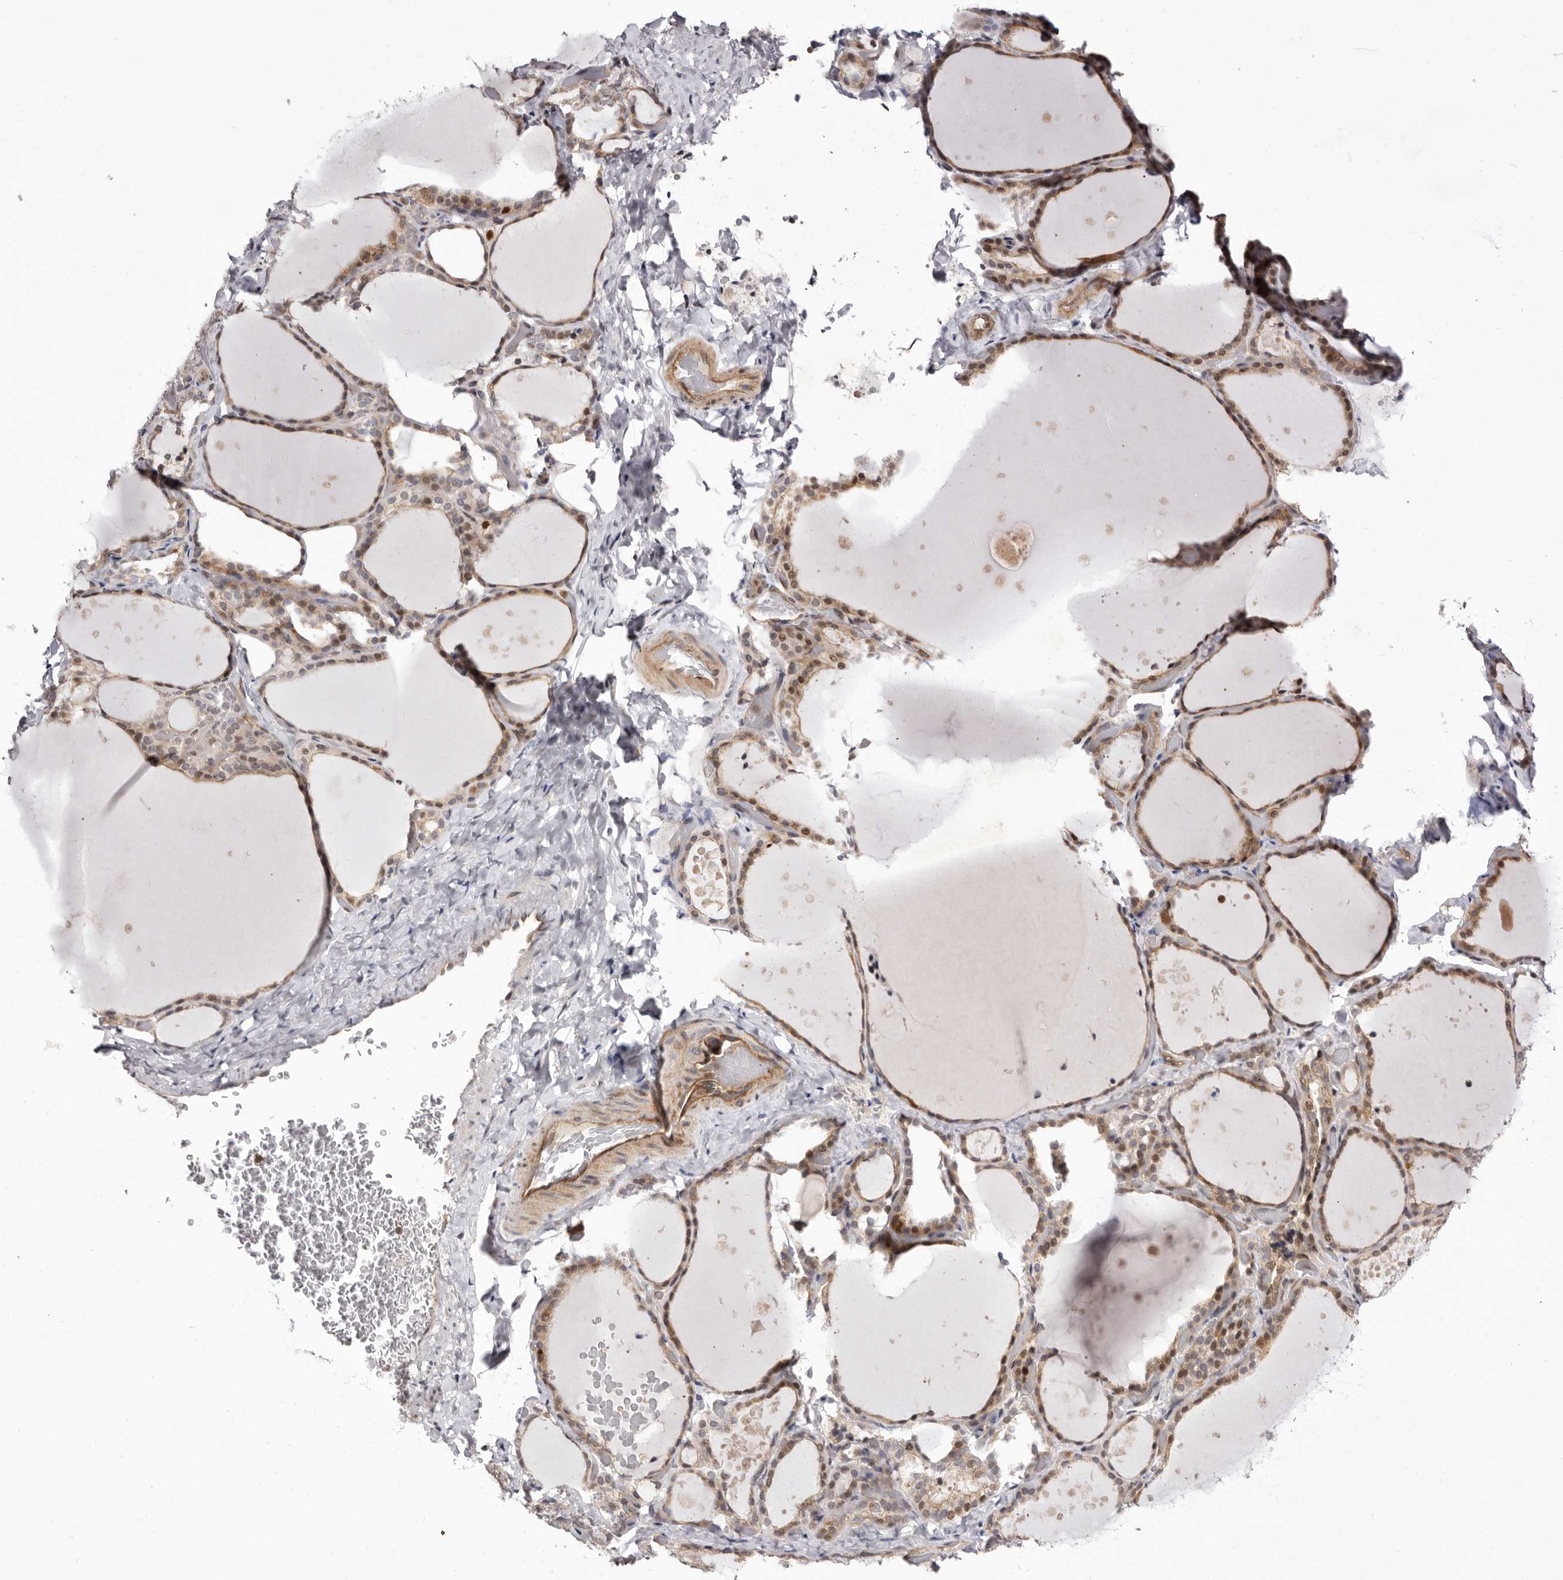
{"staining": {"intensity": "moderate", "quantity": ">75%", "location": "cytoplasmic/membranous,nuclear"}, "tissue": "thyroid gland", "cell_type": "Glandular cells", "image_type": "normal", "snomed": [{"axis": "morphology", "description": "Normal tissue, NOS"}, {"axis": "topography", "description": "Thyroid gland"}], "caption": "Immunohistochemistry of unremarkable human thyroid gland demonstrates medium levels of moderate cytoplasmic/membranous,nuclear expression in about >75% of glandular cells.", "gene": "GLRX3", "patient": {"sex": "female", "age": 44}}